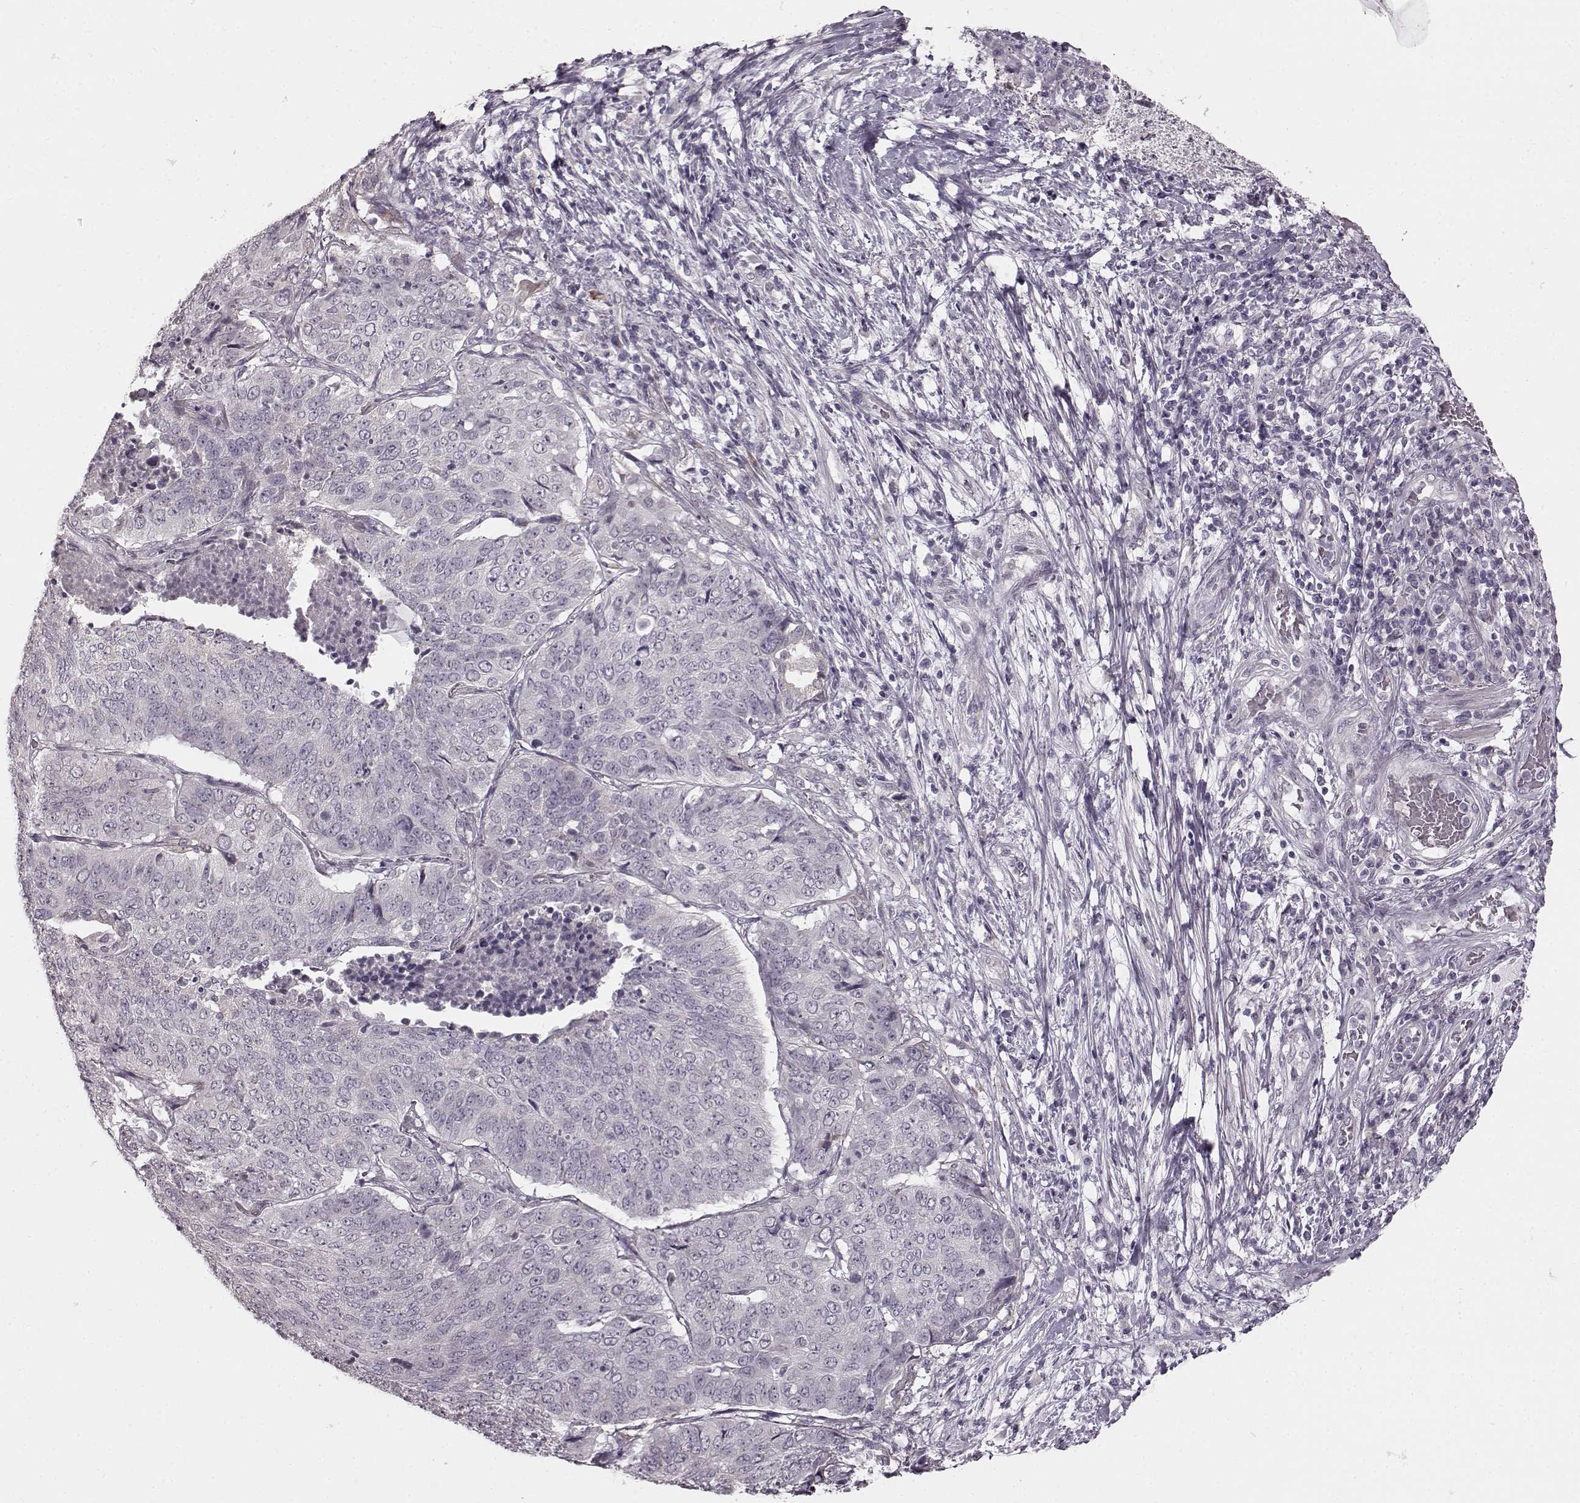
{"staining": {"intensity": "negative", "quantity": "none", "location": "none"}, "tissue": "lung cancer", "cell_type": "Tumor cells", "image_type": "cancer", "snomed": [{"axis": "morphology", "description": "Normal tissue, NOS"}, {"axis": "morphology", "description": "Squamous cell carcinoma, NOS"}, {"axis": "topography", "description": "Bronchus"}, {"axis": "topography", "description": "Lung"}], "caption": "A micrograph of human lung cancer is negative for staining in tumor cells. Brightfield microscopy of immunohistochemistry stained with DAB (3,3'-diaminobenzidine) (brown) and hematoxylin (blue), captured at high magnification.", "gene": "MAP6D1", "patient": {"sex": "male", "age": 64}}